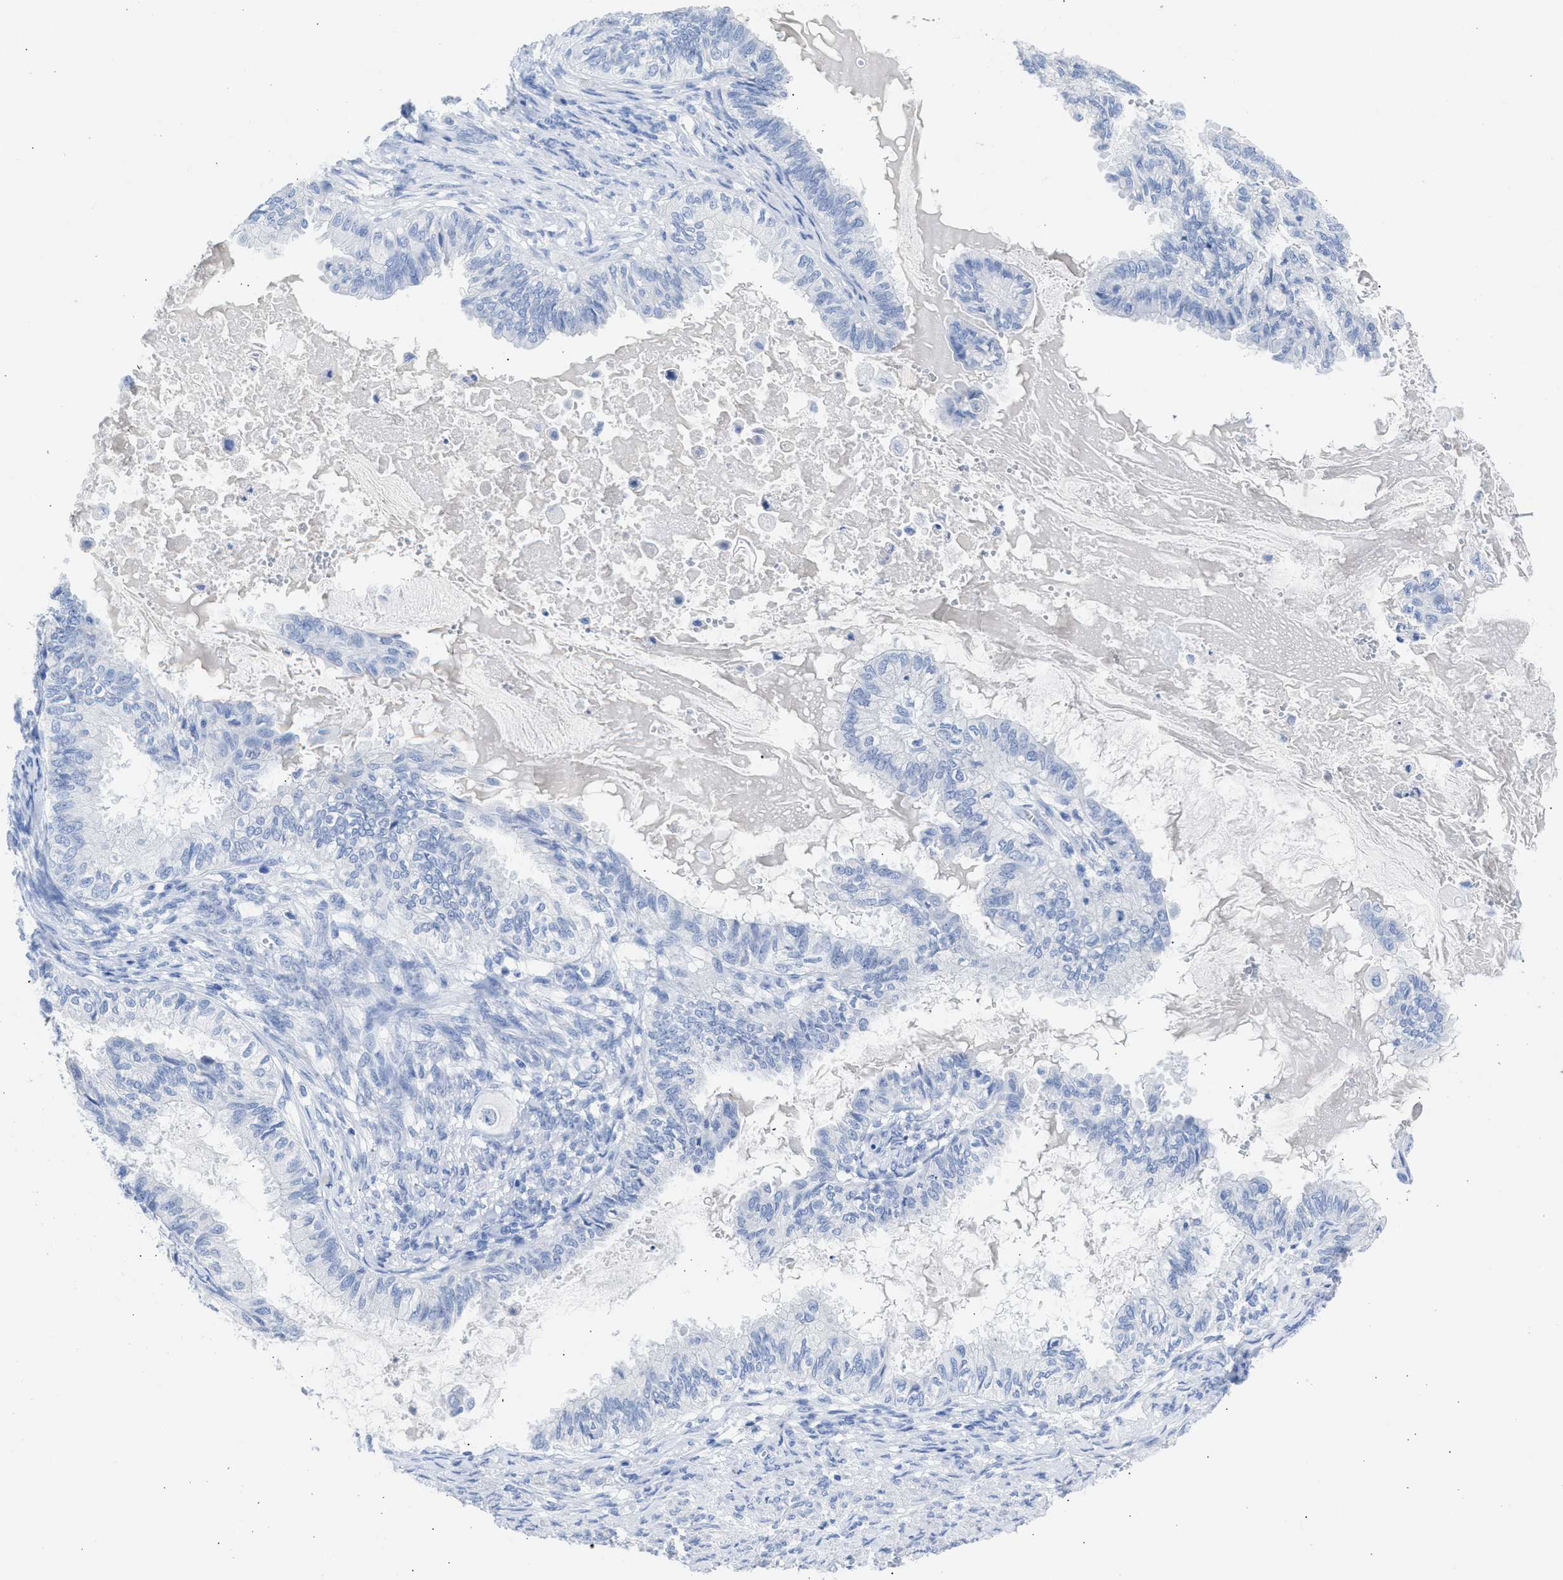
{"staining": {"intensity": "negative", "quantity": "none", "location": "none"}, "tissue": "cervical cancer", "cell_type": "Tumor cells", "image_type": "cancer", "snomed": [{"axis": "morphology", "description": "Normal tissue, NOS"}, {"axis": "morphology", "description": "Adenocarcinoma, NOS"}, {"axis": "topography", "description": "Cervix"}, {"axis": "topography", "description": "Endometrium"}], "caption": "Immunohistochemical staining of adenocarcinoma (cervical) exhibits no significant expression in tumor cells.", "gene": "NCAM1", "patient": {"sex": "female", "age": 86}}